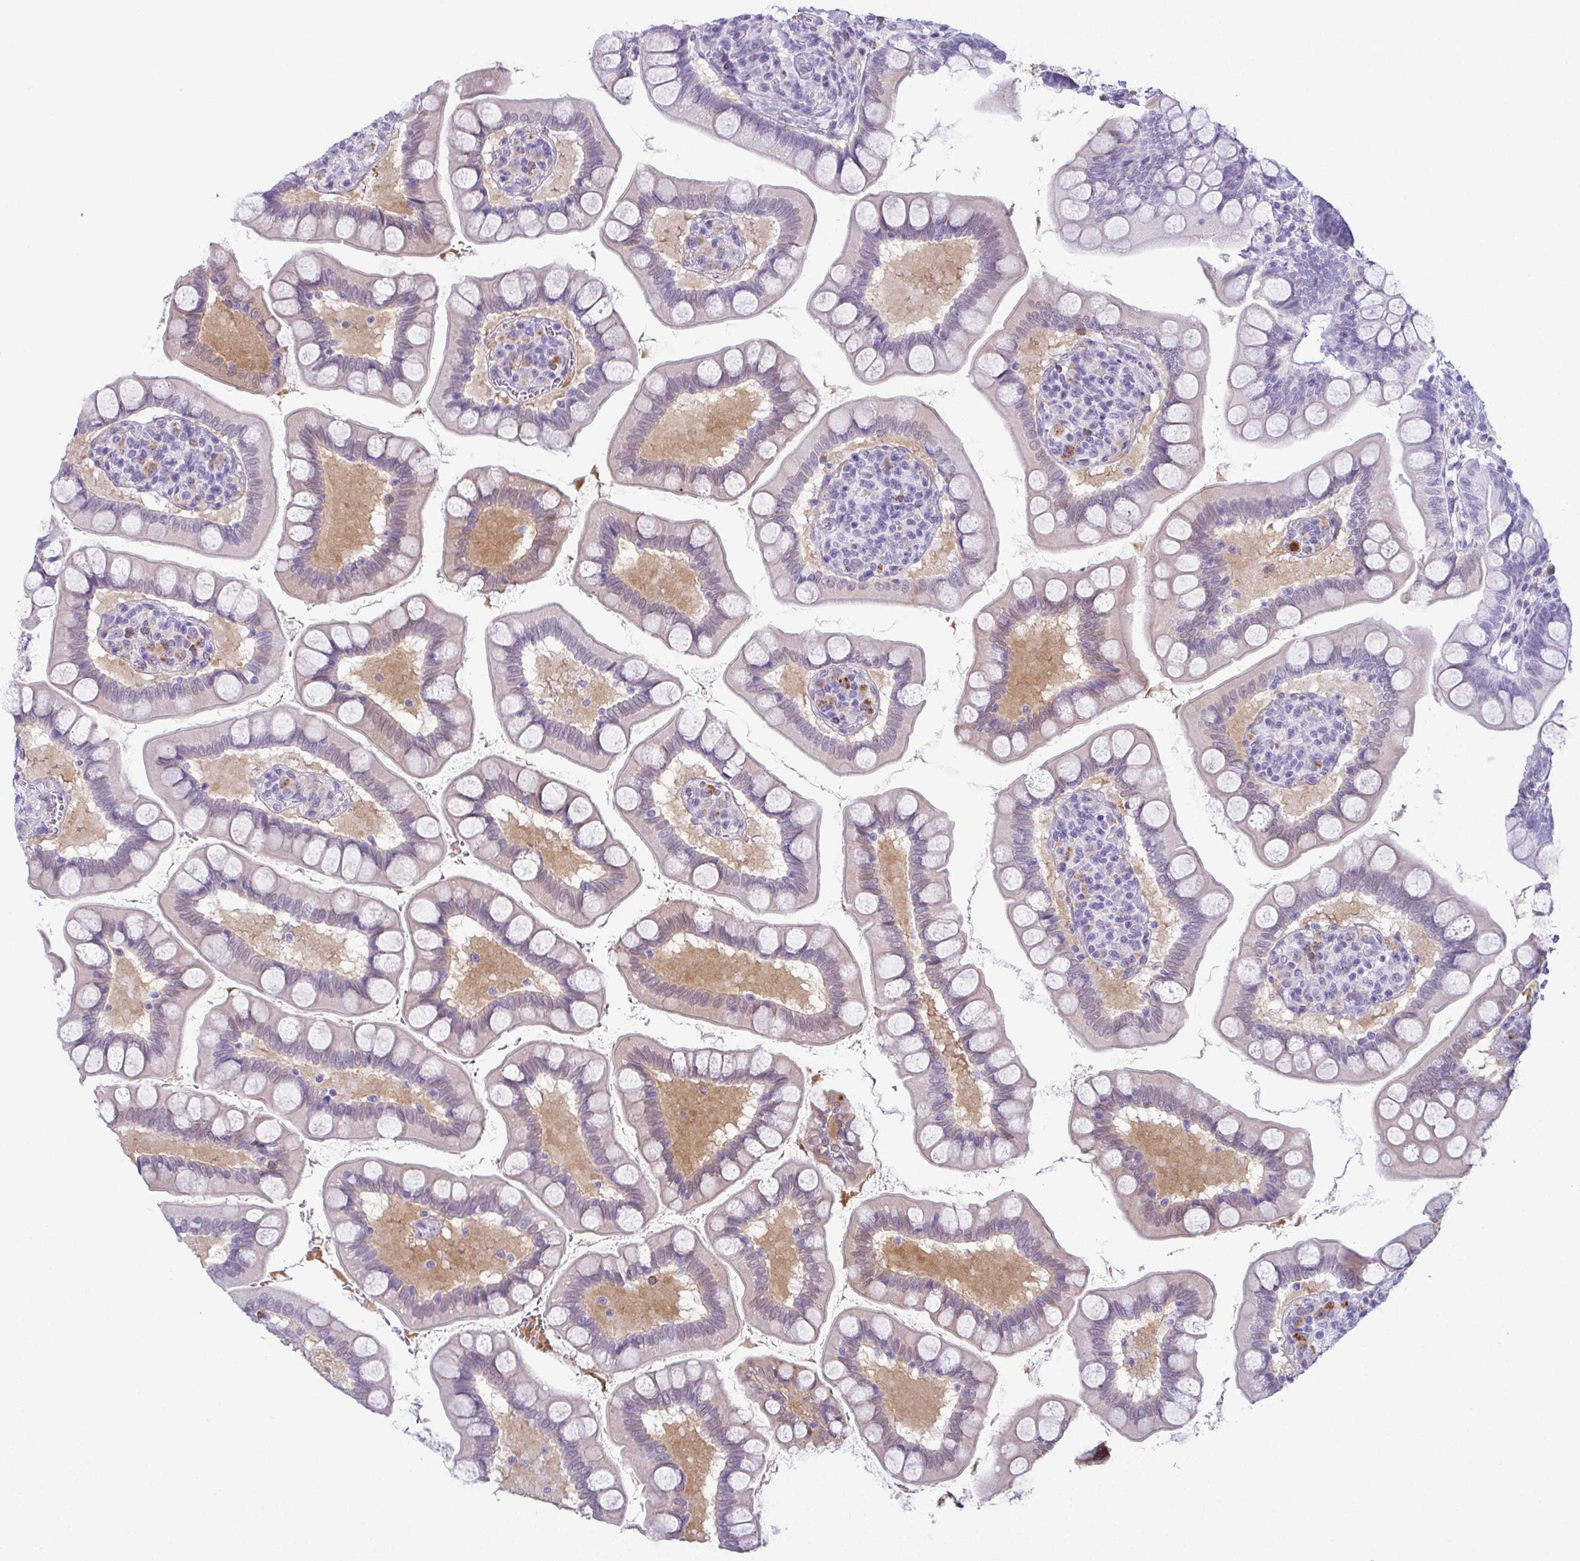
{"staining": {"intensity": "negative", "quantity": "none", "location": "none"}, "tissue": "small intestine", "cell_type": "Glandular cells", "image_type": "normal", "snomed": [{"axis": "morphology", "description": "Normal tissue, NOS"}, {"axis": "topography", "description": "Small intestine"}], "caption": "A high-resolution photomicrograph shows IHC staining of normal small intestine, which displays no significant expression in glandular cells.", "gene": "CDA", "patient": {"sex": "female", "age": 56}}